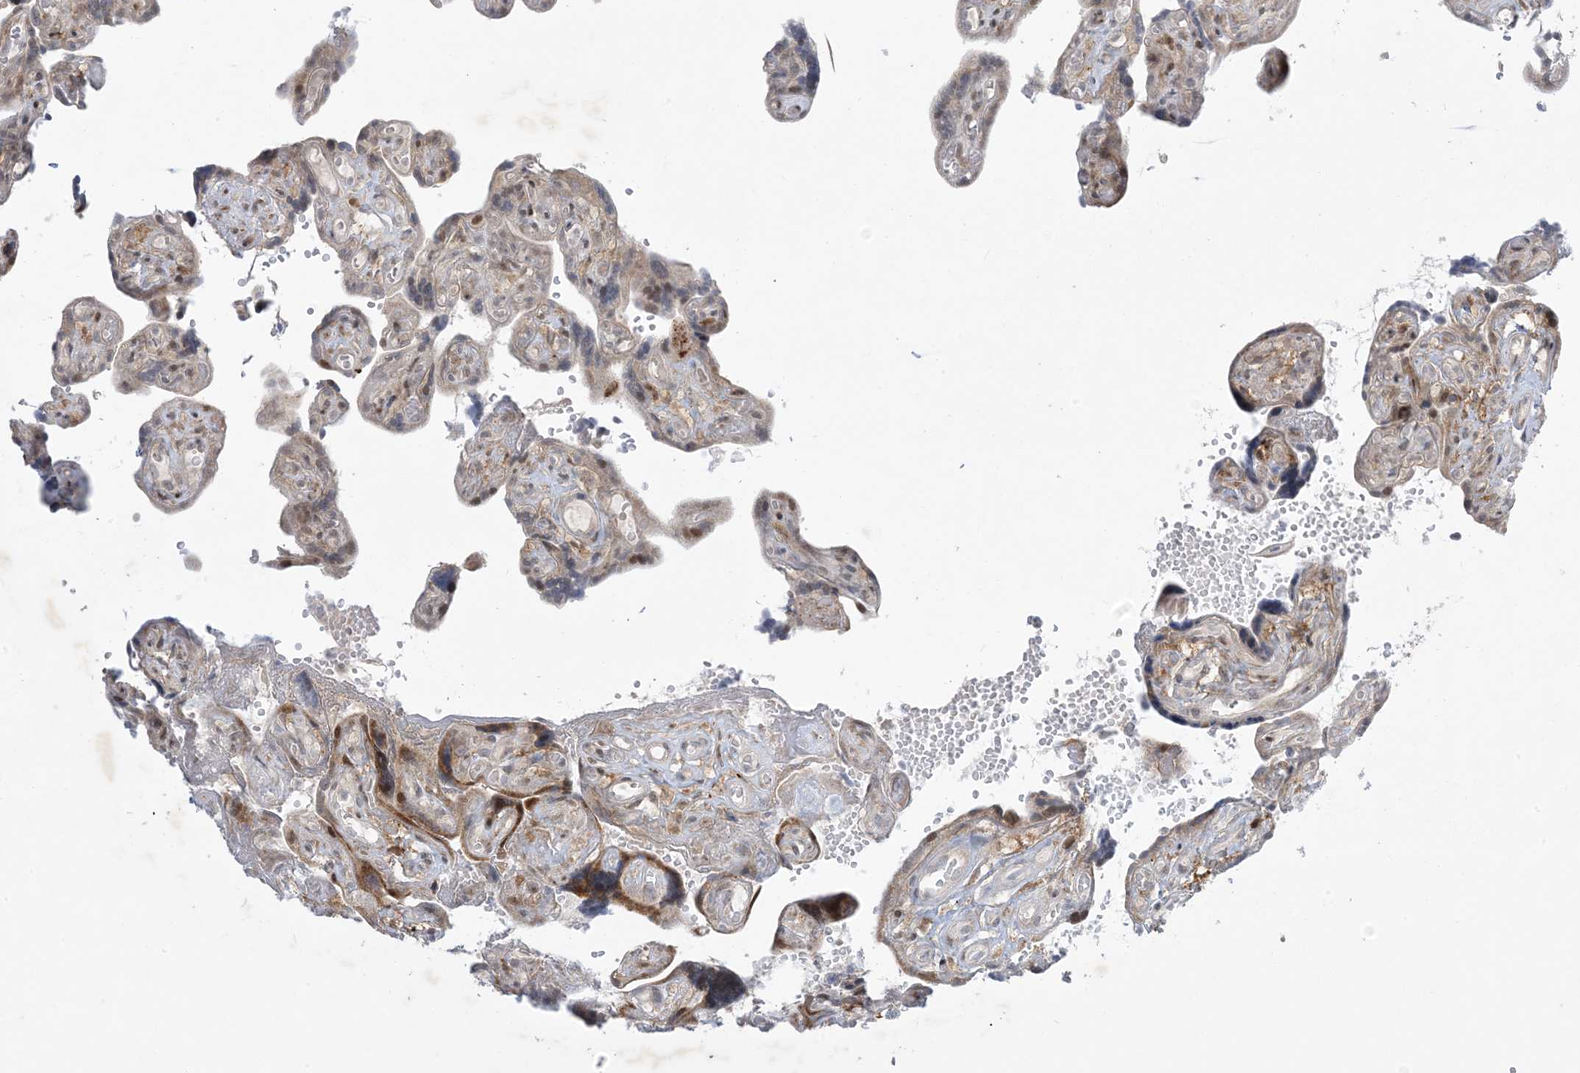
{"staining": {"intensity": "moderate", "quantity": ">75%", "location": "cytoplasmic/membranous"}, "tissue": "placenta", "cell_type": "Decidual cells", "image_type": "normal", "snomed": [{"axis": "morphology", "description": "Normal tissue, NOS"}, {"axis": "topography", "description": "Placenta"}], "caption": "A high-resolution micrograph shows immunohistochemistry (IHC) staining of normal placenta, which shows moderate cytoplasmic/membranous positivity in approximately >75% of decidual cells.", "gene": "SOGA3", "patient": {"sex": "female", "age": 30}}